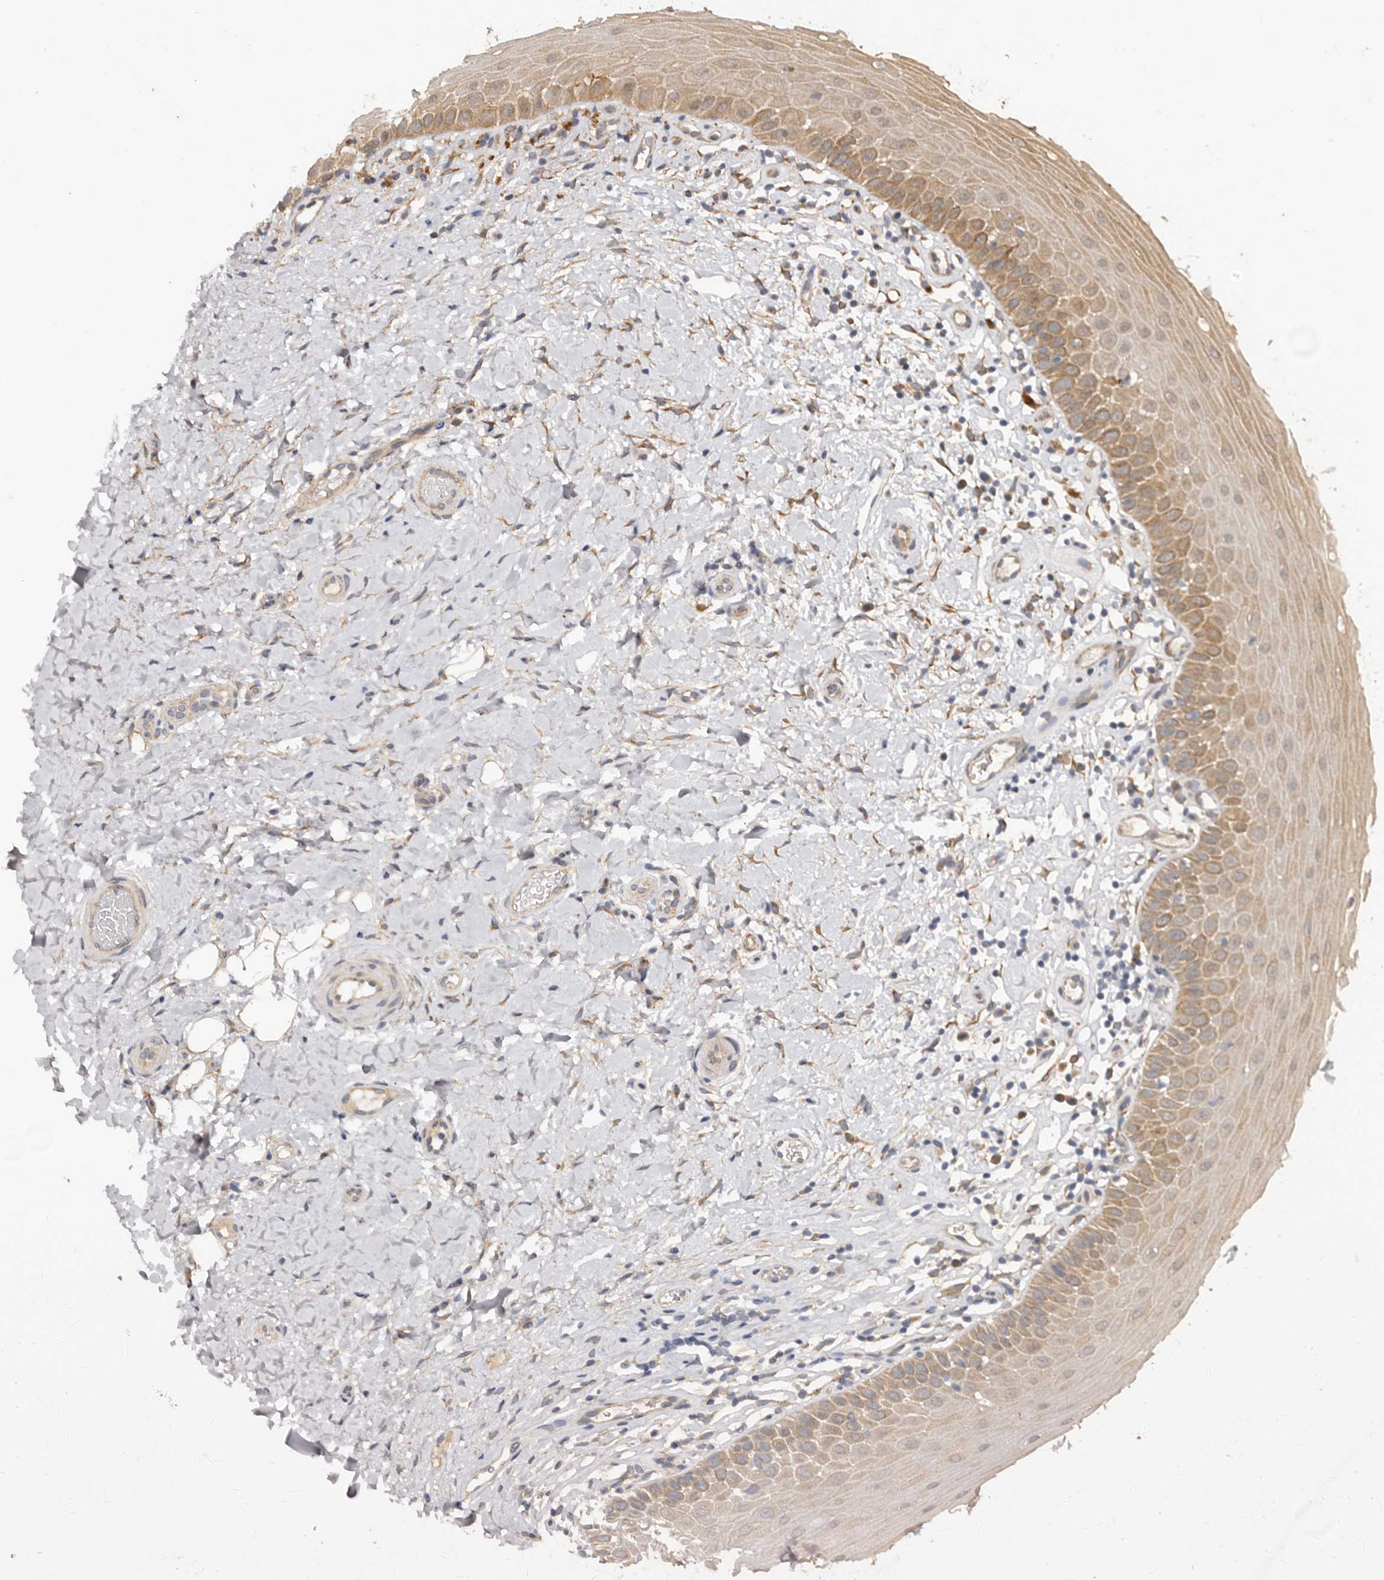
{"staining": {"intensity": "moderate", "quantity": "25%-75%", "location": "cytoplasmic/membranous"}, "tissue": "oral mucosa", "cell_type": "Squamous epithelial cells", "image_type": "normal", "snomed": [{"axis": "morphology", "description": "Normal tissue, NOS"}, {"axis": "topography", "description": "Oral tissue"}], "caption": "Immunohistochemistry (DAB (3,3'-diaminobenzidine)) staining of benign human oral mucosa shows moderate cytoplasmic/membranous protein staining in approximately 25%-75% of squamous epithelial cells.", "gene": "RSPO2", "patient": {"sex": "female", "age": 56}}